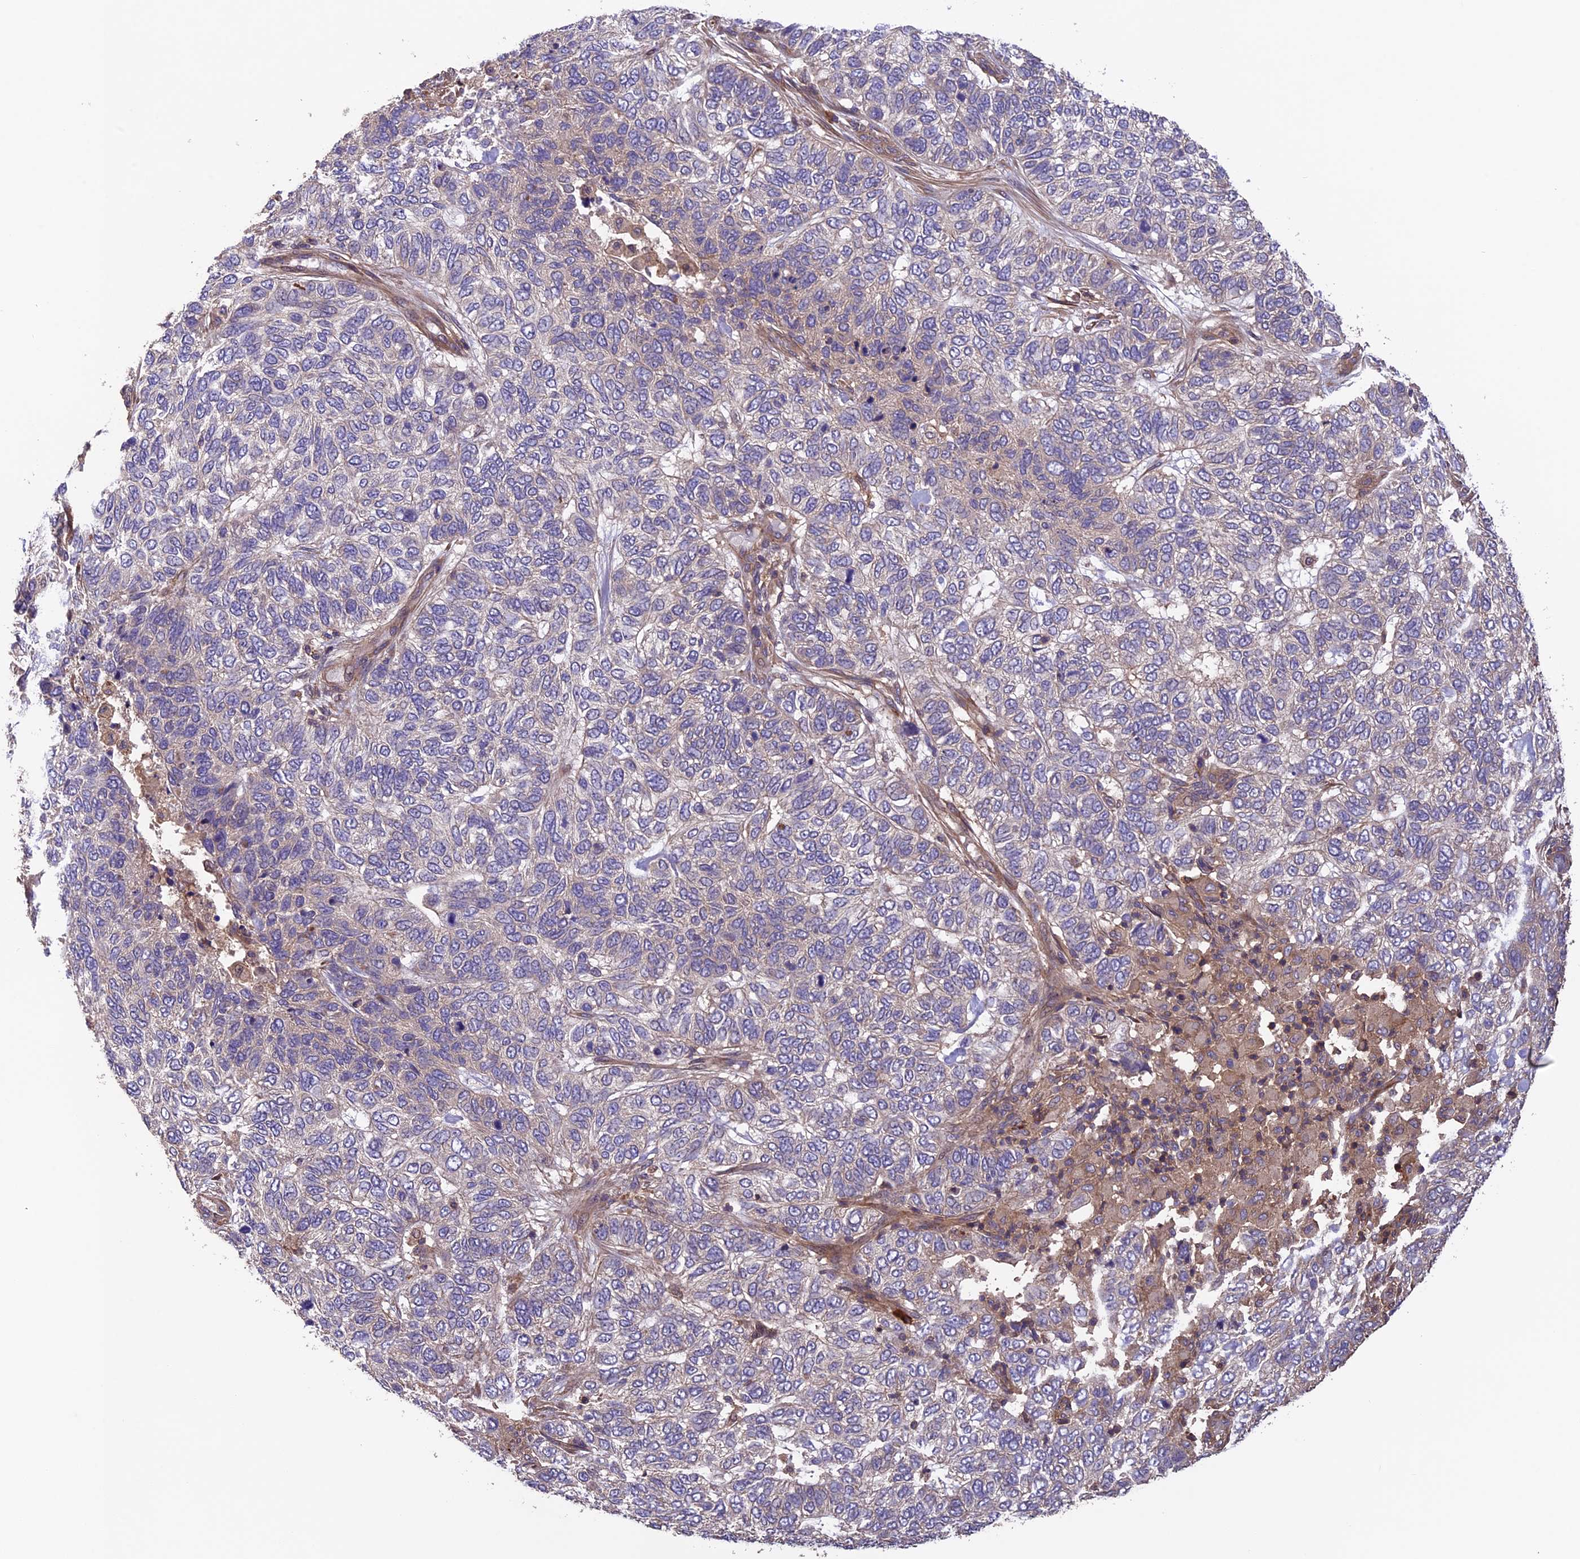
{"staining": {"intensity": "negative", "quantity": "none", "location": "none"}, "tissue": "skin cancer", "cell_type": "Tumor cells", "image_type": "cancer", "snomed": [{"axis": "morphology", "description": "Basal cell carcinoma"}, {"axis": "topography", "description": "Skin"}], "caption": "Image shows no significant protein staining in tumor cells of skin cancer (basal cell carcinoma).", "gene": "GAS8", "patient": {"sex": "female", "age": 65}}